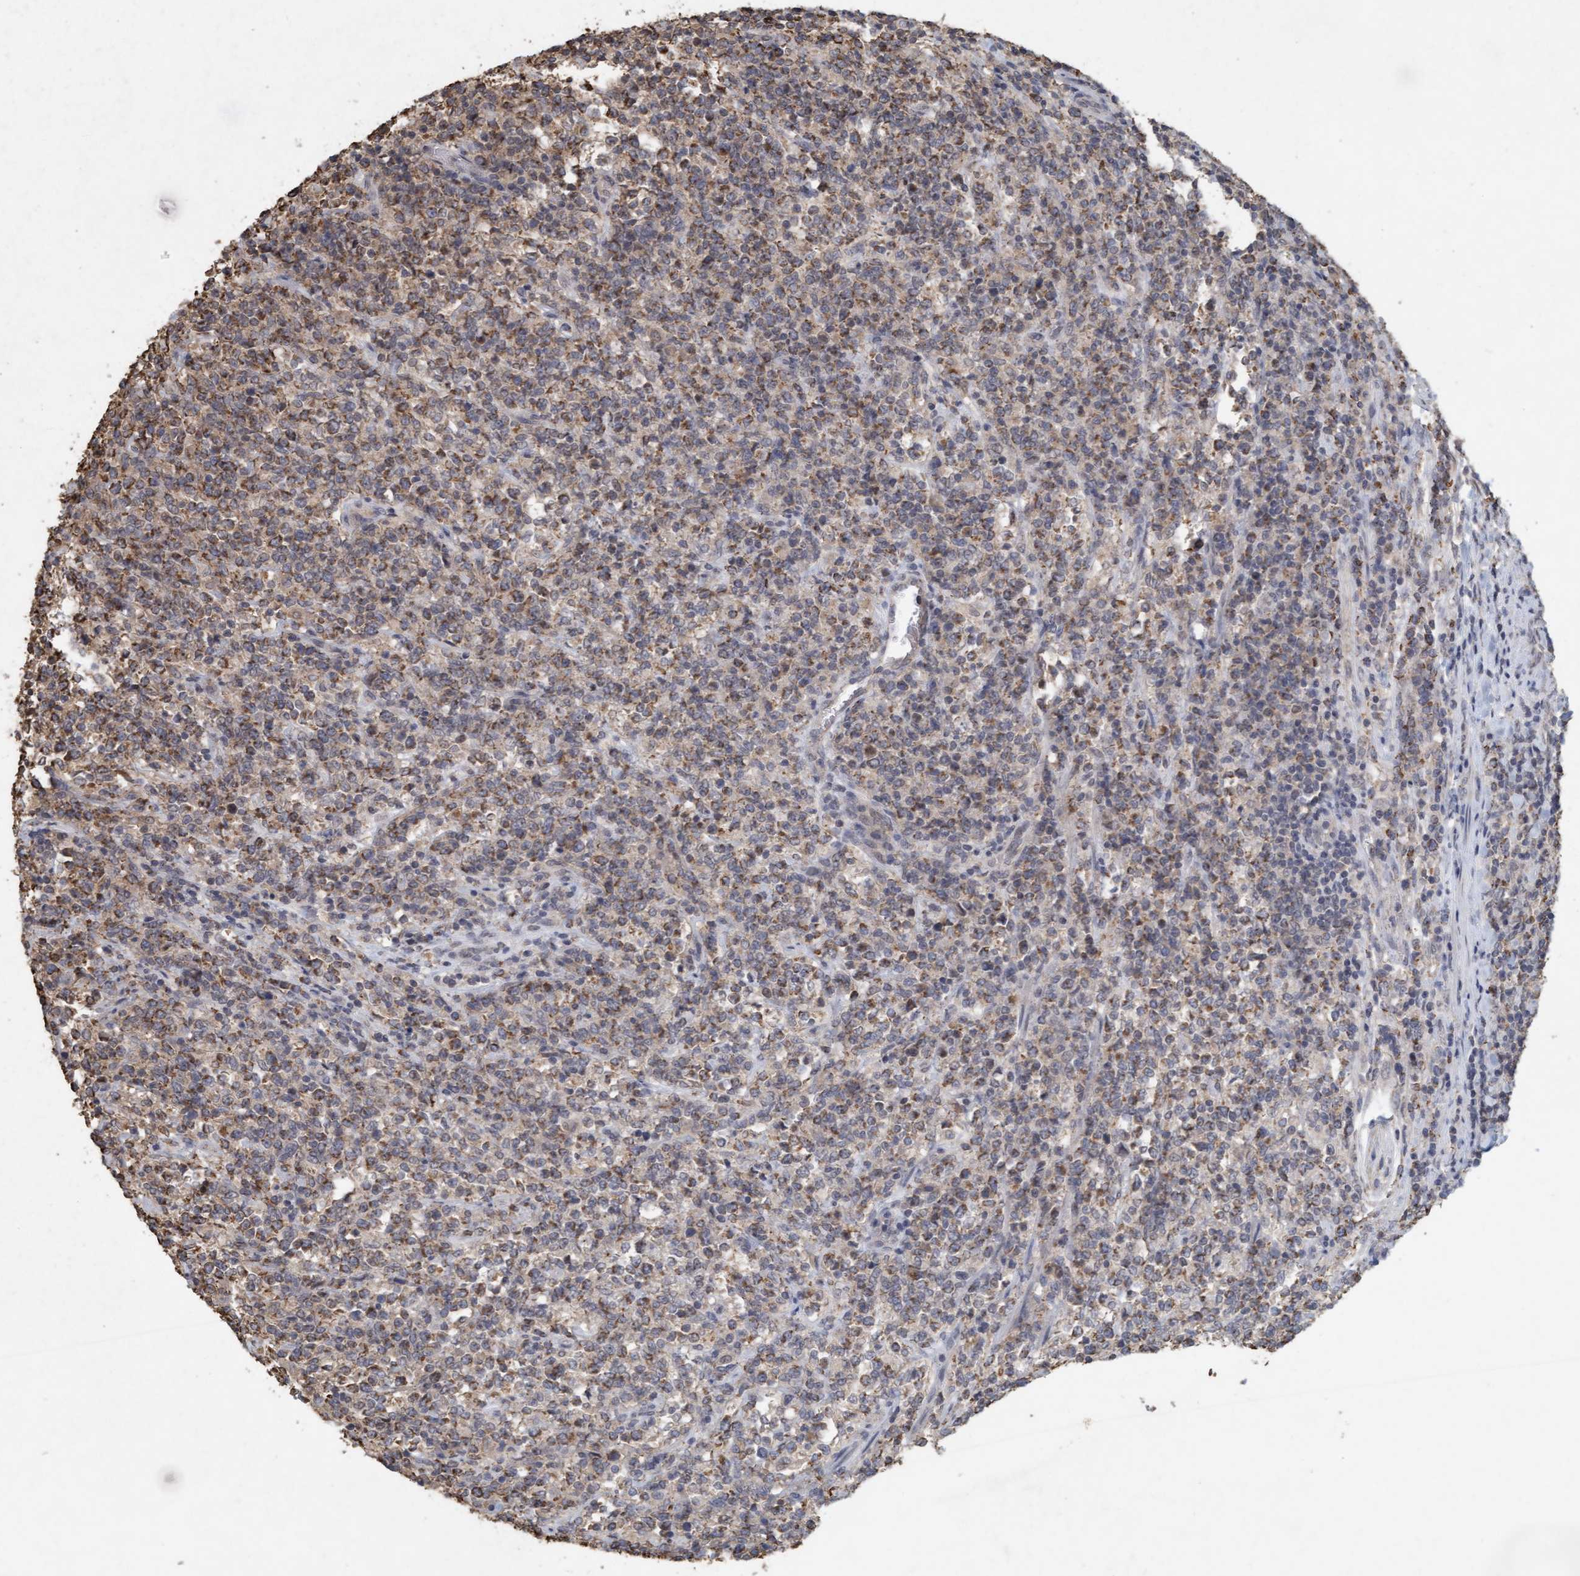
{"staining": {"intensity": "moderate", "quantity": "25%-75%", "location": "cytoplasmic/membranous"}, "tissue": "lymphoma", "cell_type": "Tumor cells", "image_type": "cancer", "snomed": [{"axis": "morphology", "description": "Malignant lymphoma, non-Hodgkin's type, High grade"}, {"axis": "topography", "description": "Soft tissue"}], "caption": "Protein analysis of high-grade malignant lymphoma, non-Hodgkin's type tissue demonstrates moderate cytoplasmic/membranous staining in approximately 25%-75% of tumor cells. (IHC, brightfield microscopy, high magnification).", "gene": "VSIG8", "patient": {"sex": "male", "age": 18}}